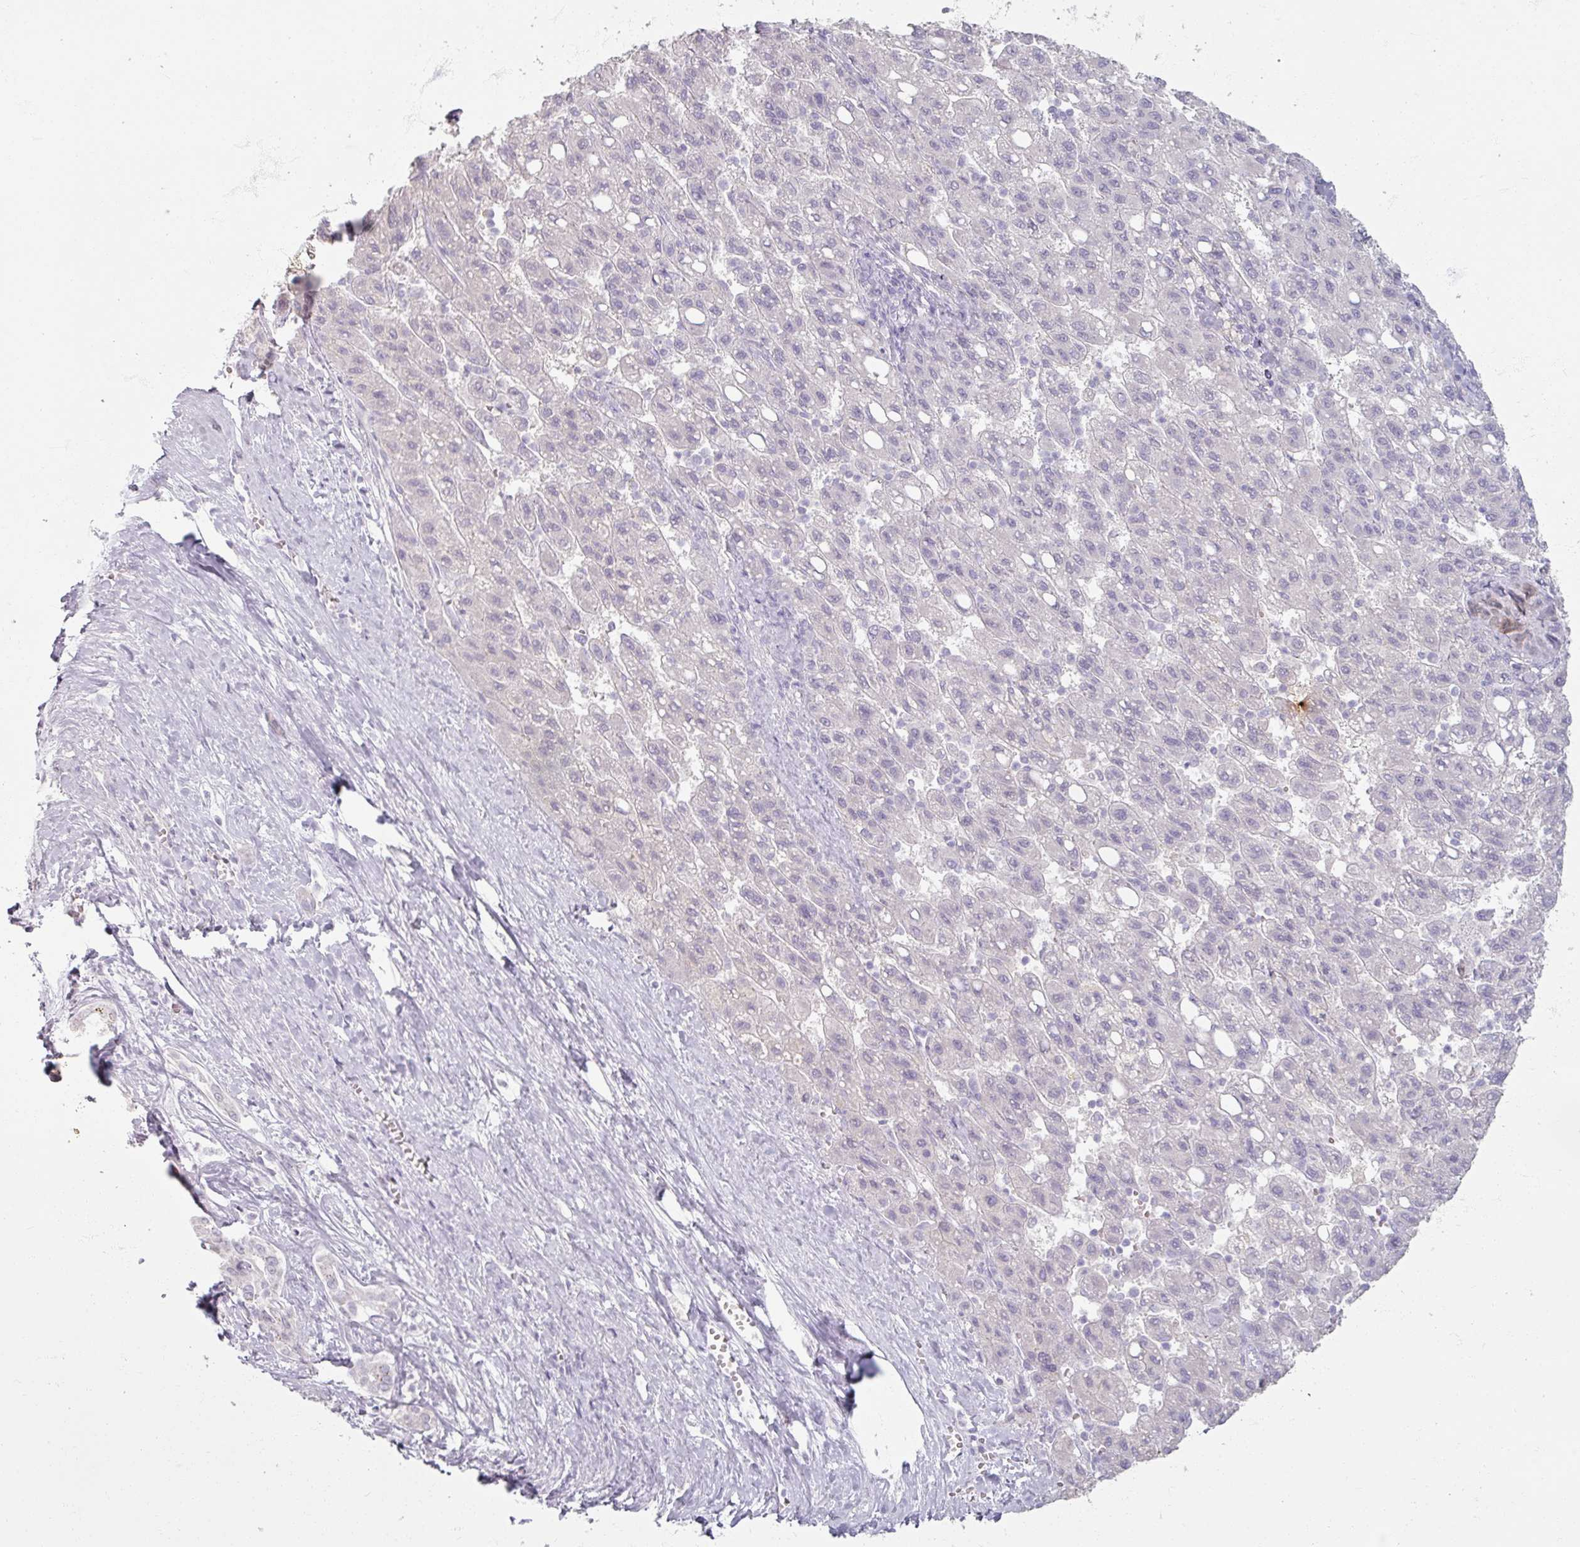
{"staining": {"intensity": "negative", "quantity": "none", "location": "none"}, "tissue": "liver cancer", "cell_type": "Tumor cells", "image_type": "cancer", "snomed": [{"axis": "morphology", "description": "Carcinoma, Hepatocellular, NOS"}, {"axis": "topography", "description": "Liver"}], "caption": "Immunohistochemical staining of human hepatocellular carcinoma (liver) exhibits no significant staining in tumor cells. Brightfield microscopy of IHC stained with DAB (brown) and hematoxylin (blue), captured at high magnification.", "gene": "TG", "patient": {"sex": "female", "age": 82}}